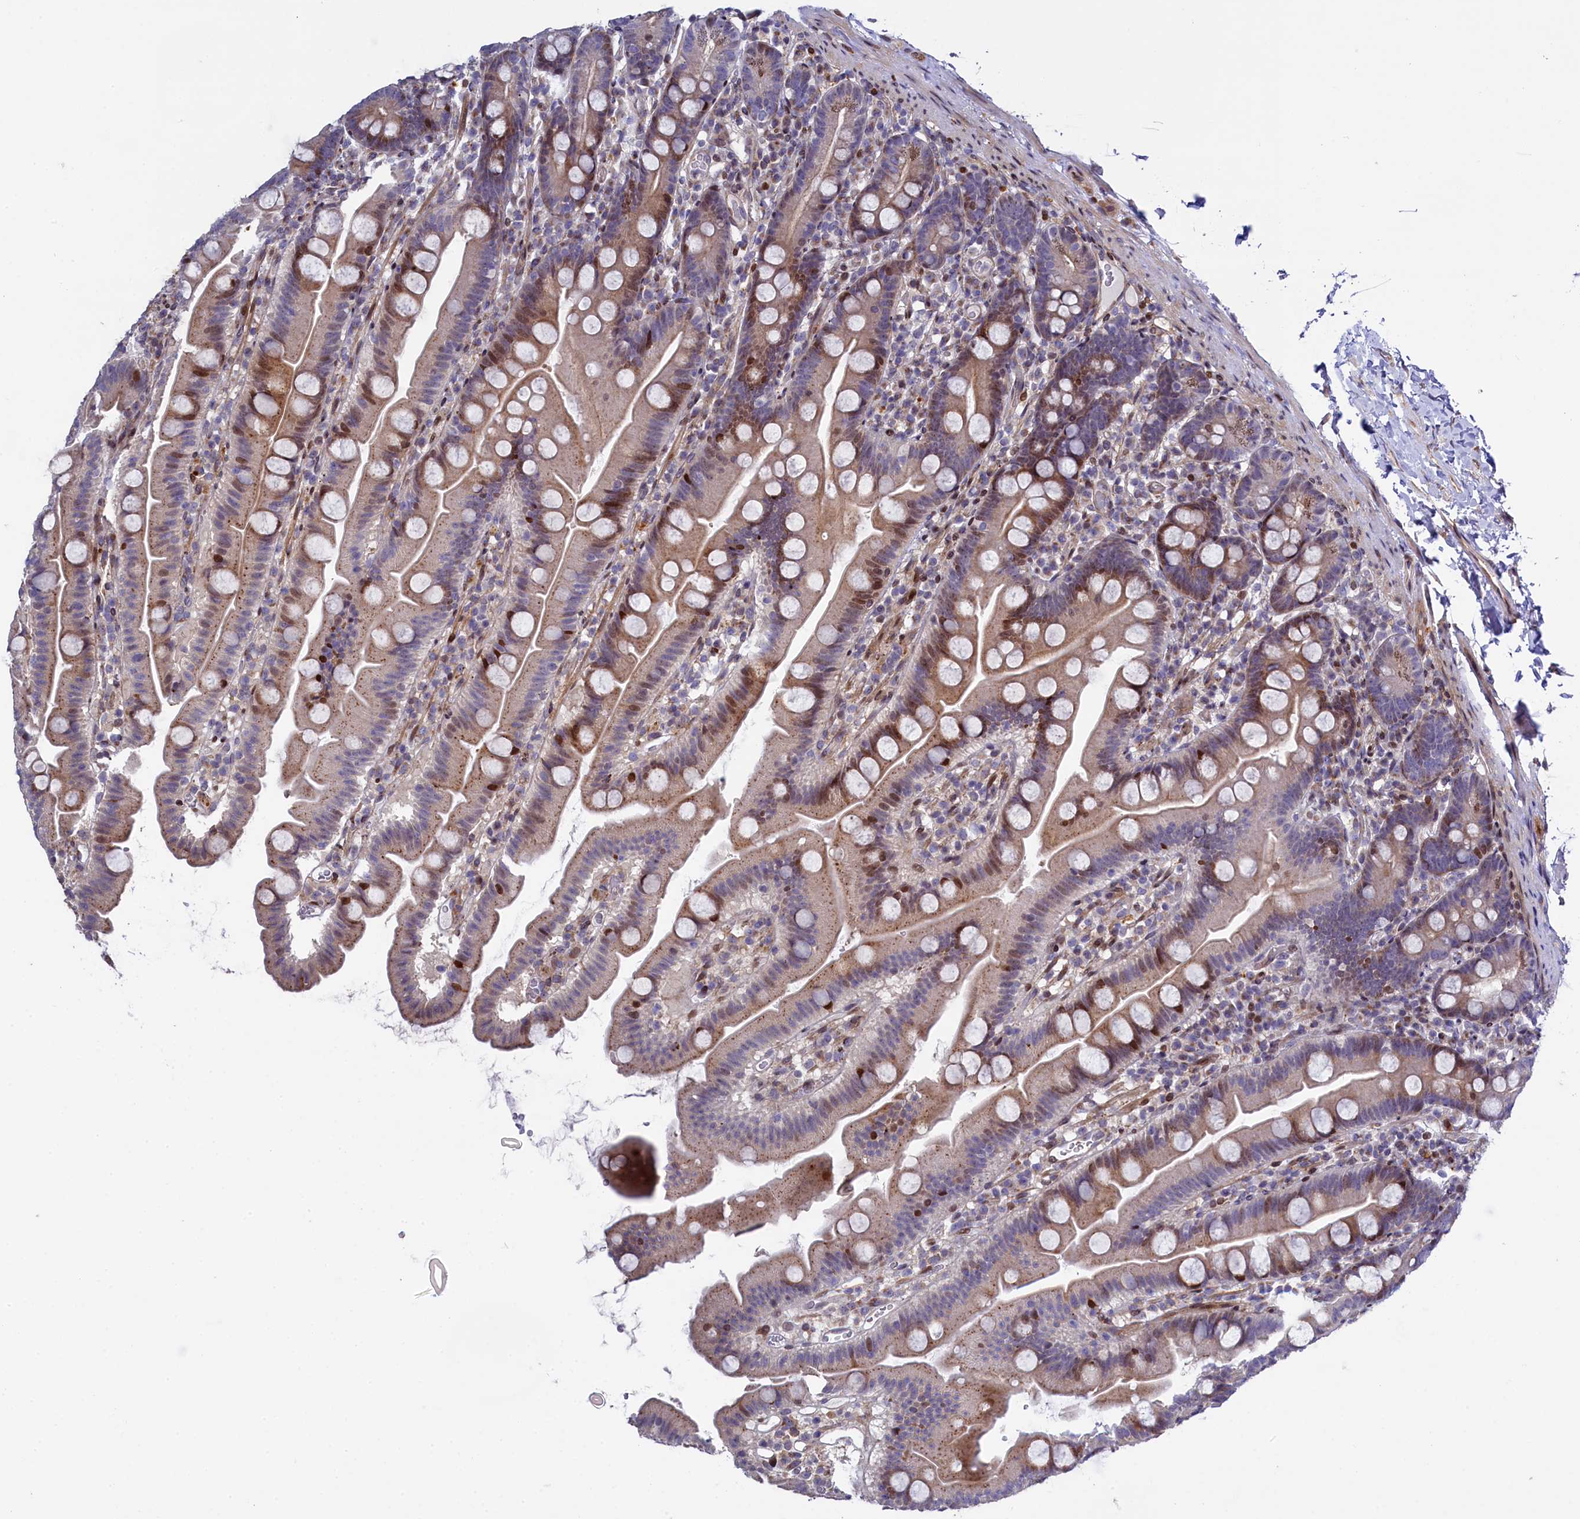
{"staining": {"intensity": "moderate", "quantity": "<25%", "location": "nuclear"}, "tissue": "small intestine", "cell_type": "Glandular cells", "image_type": "normal", "snomed": [{"axis": "morphology", "description": "Normal tissue, NOS"}, {"axis": "topography", "description": "Small intestine"}], "caption": "Immunohistochemistry (IHC) photomicrograph of benign human small intestine stained for a protein (brown), which exhibits low levels of moderate nuclear positivity in approximately <25% of glandular cells.", "gene": "TGDS", "patient": {"sex": "female", "age": 68}}